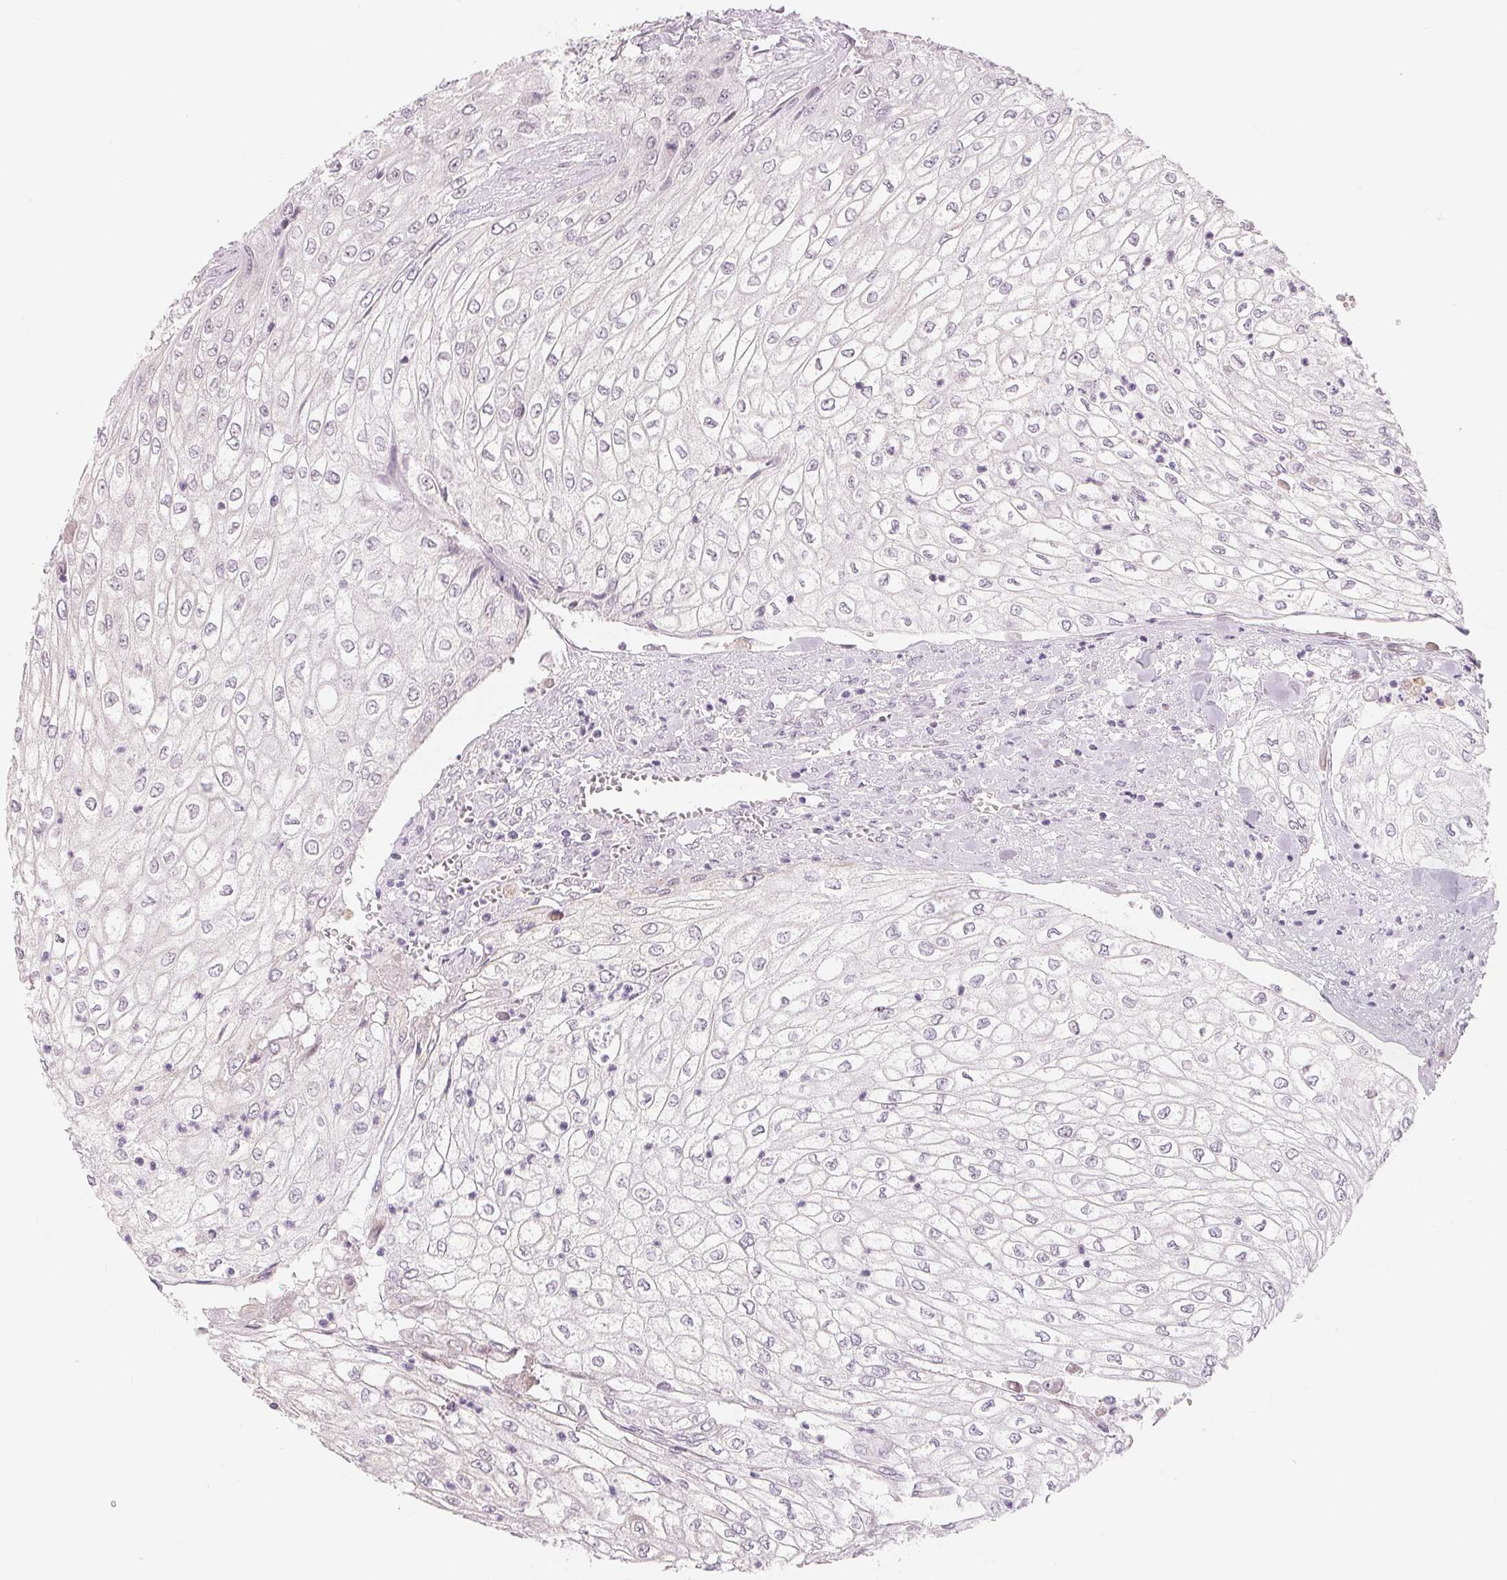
{"staining": {"intensity": "negative", "quantity": "none", "location": "none"}, "tissue": "urothelial cancer", "cell_type": "Tumor cells", "image_type": "cancer", "snomed": [{"axis": "morphology", "description": "Urothelial carcinoma, High grade"}, {"axis": "topography", "description": "Urinary bladder"}], "caption": "Protein analysis of urothelial carcinoma (high-grade) shows no significant staining in tumor cells. (DAB immunohistochemistry (IHC) visualized using brightfield microscopy, high magnification).", "gene": "CFC1", "patient": {"sex": "male", "age": 62}}